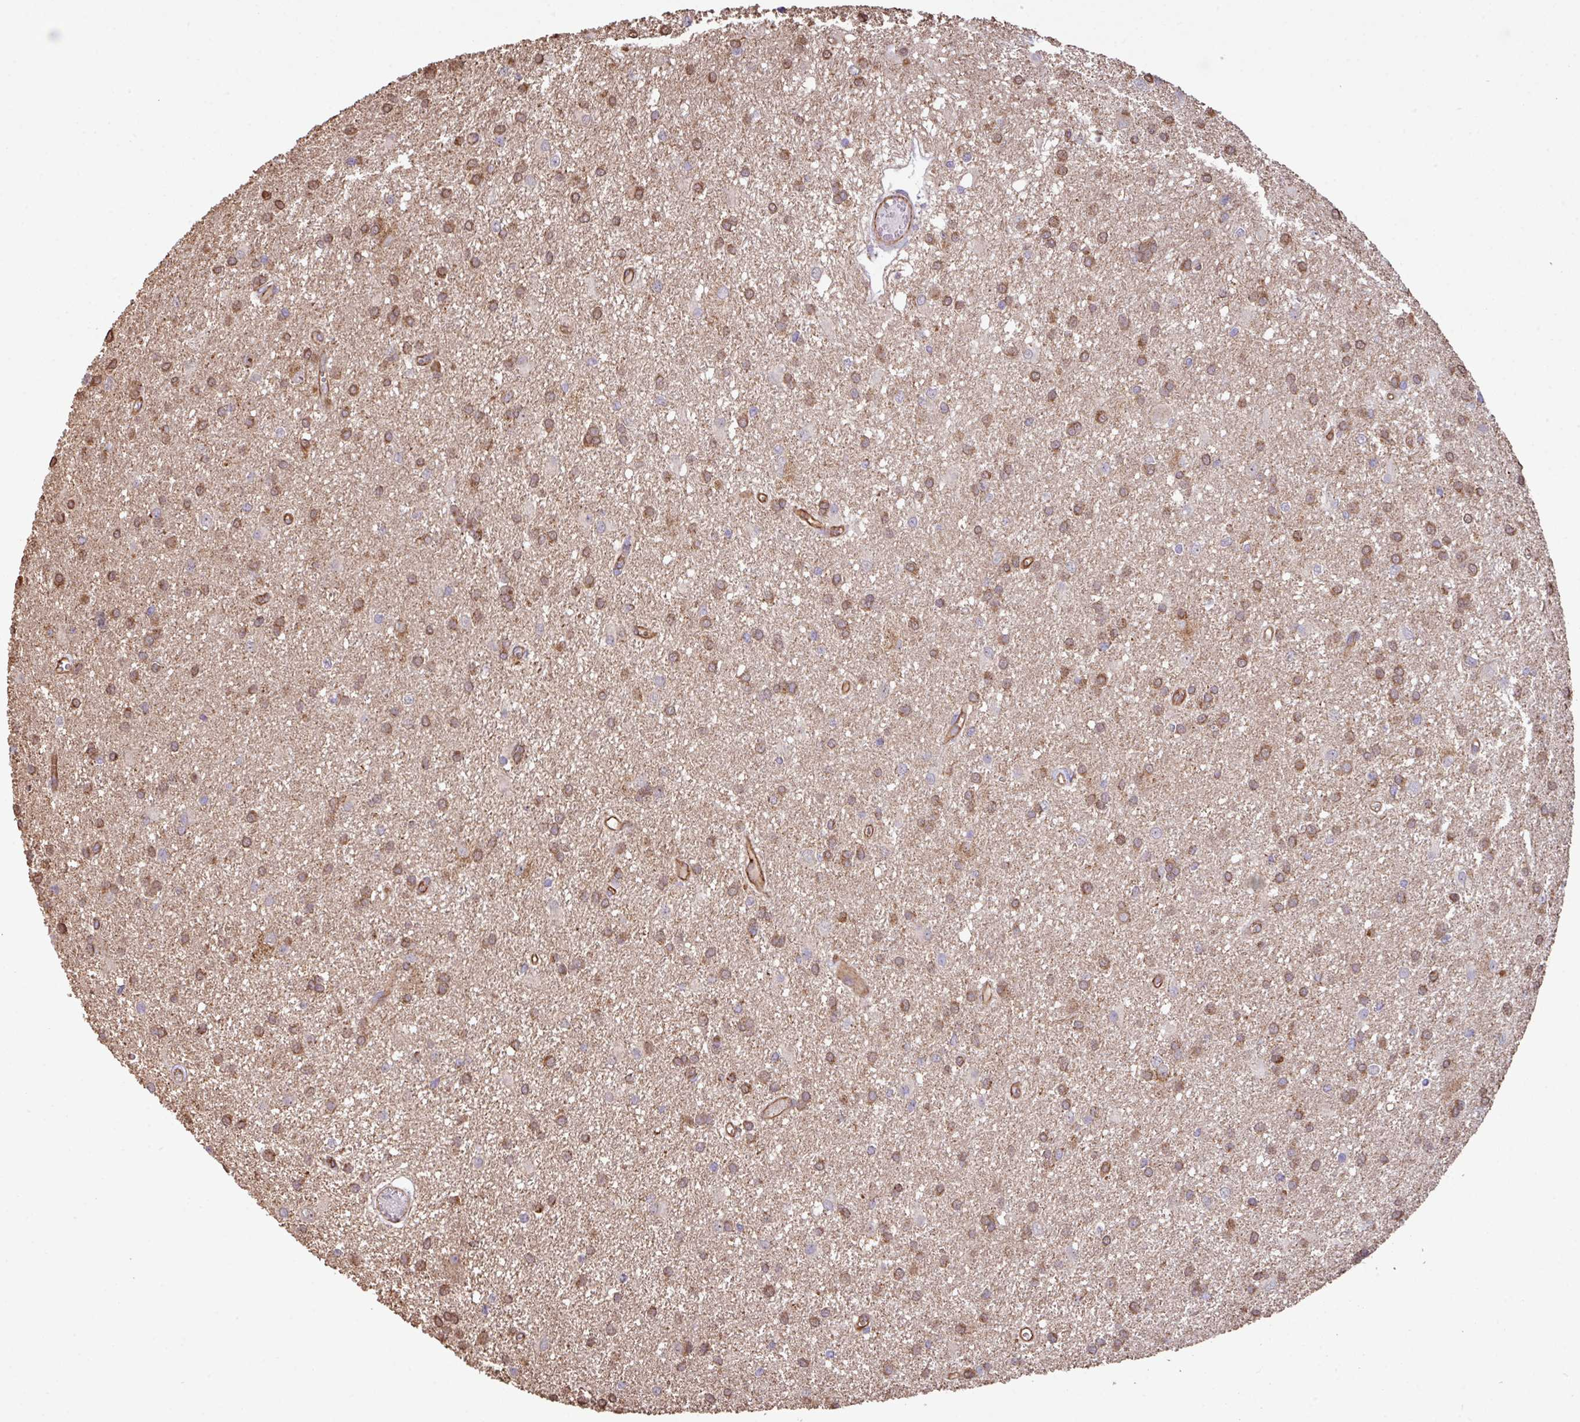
{"staining": {"intensity": "moderate", "quantity": ">75%", "location": "cytoplasmic/membranous"}, "tissue": "glioma", "cell_type": "Tumor cells", "image_type": "cancer", "snomed": [{"axis": "morphology", "description": "Glioma, malignant, High grade"}, {"axis": "topography", "description": "Brain"}], "caption": "High-grade glioma (malignant) stained with a protein marker displays moderate staining in tumor cells.", "gene": "LRRC53", "patient": {"sex": "female", "age": 50}}